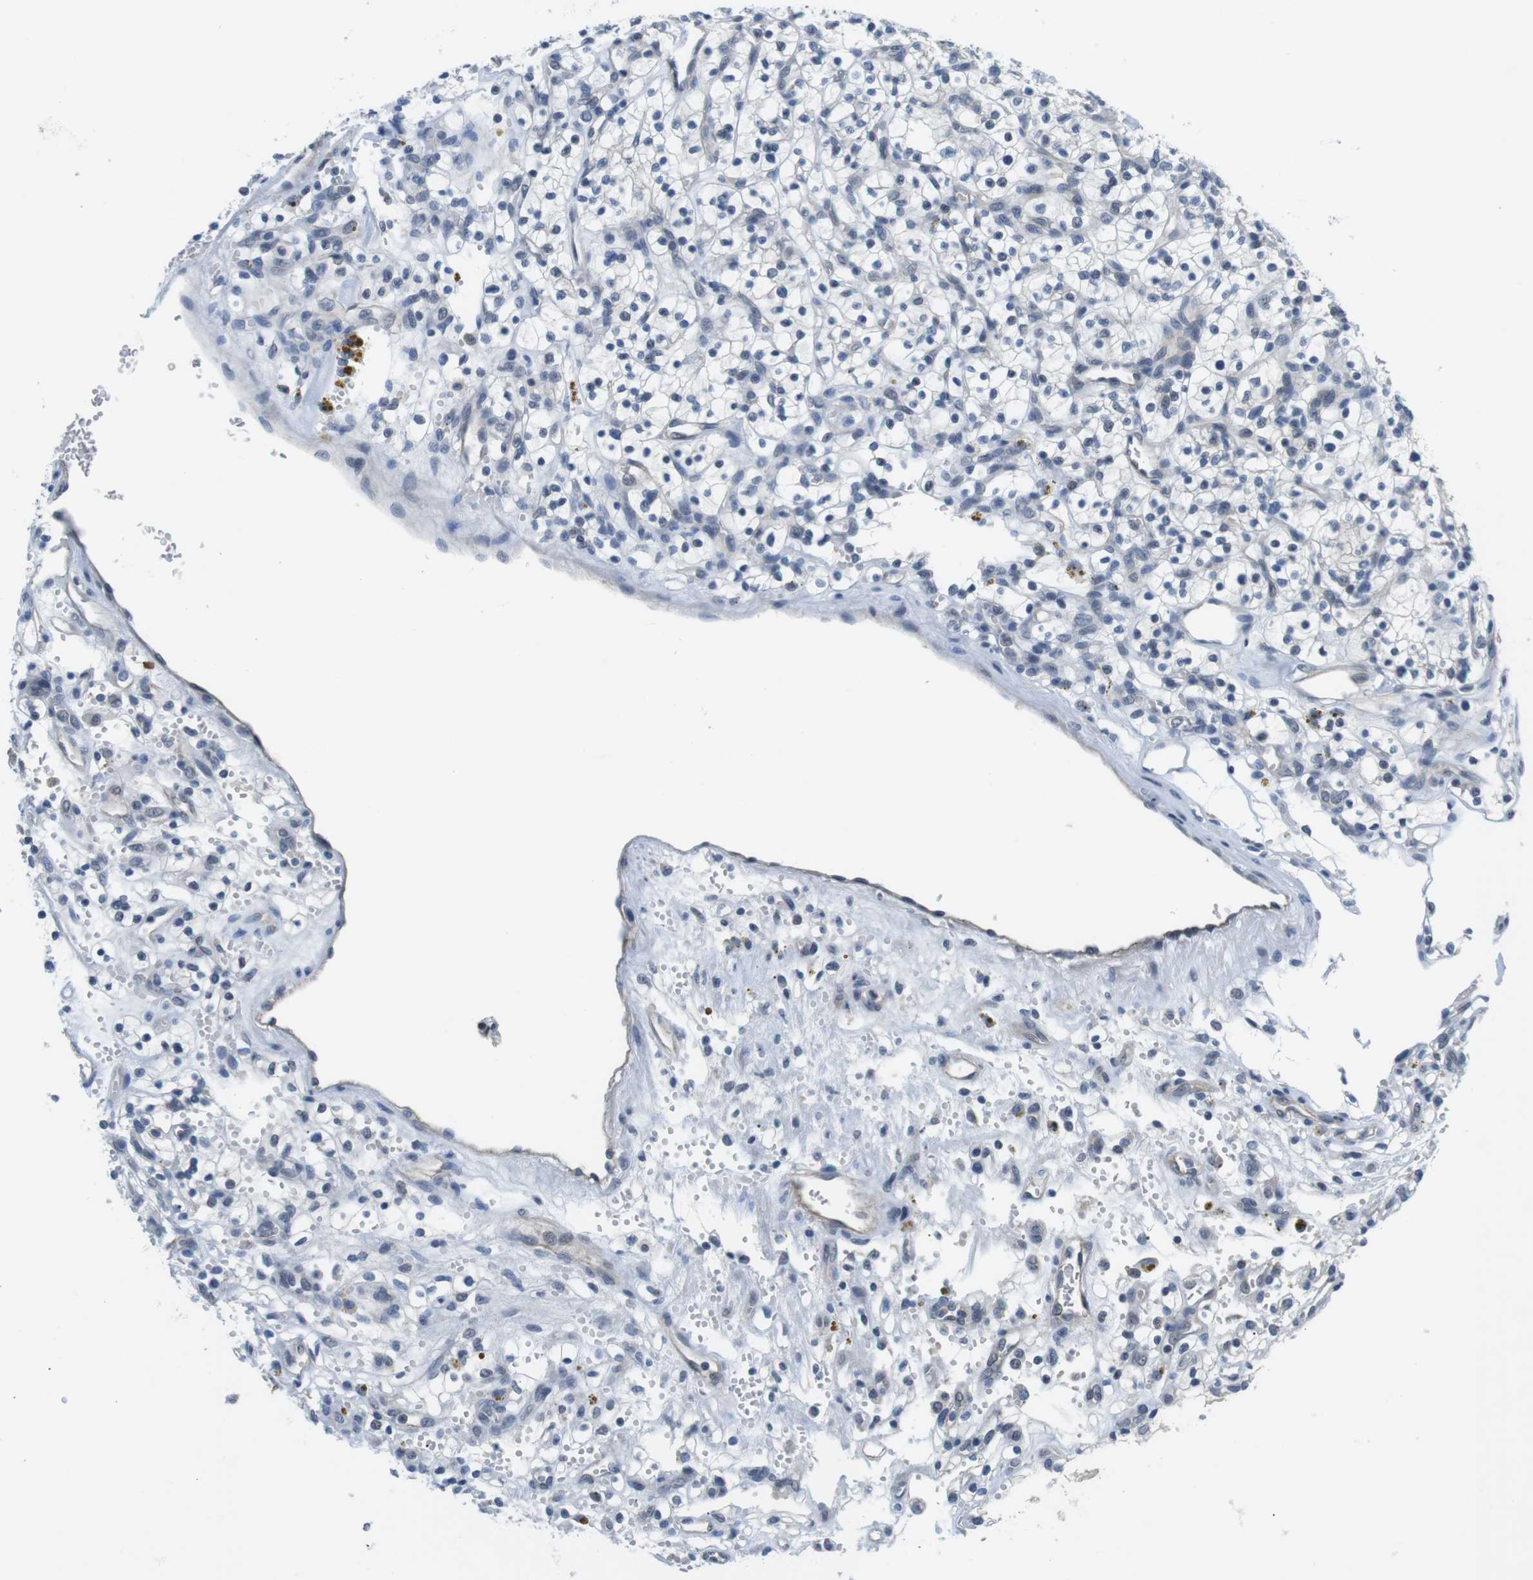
{"staining": {"intensity": "negative", "quantity": "none", "location": "none"}, "tissue": "renal cancer", "cell_type": "Tumor cells", "image_type": "cancer", "snomed": [{"axis": "morphology", "description": "Adenocarcinoma, NOS"}, {"axis": "topography", "description": "Kidney"}], "caption": "Photomicrograph shows no significant protein expression in tumor cells of adenocarcinoma (renal).", "gene": "NECTIN1", "patient": {"sex": "female", "age": 57}}